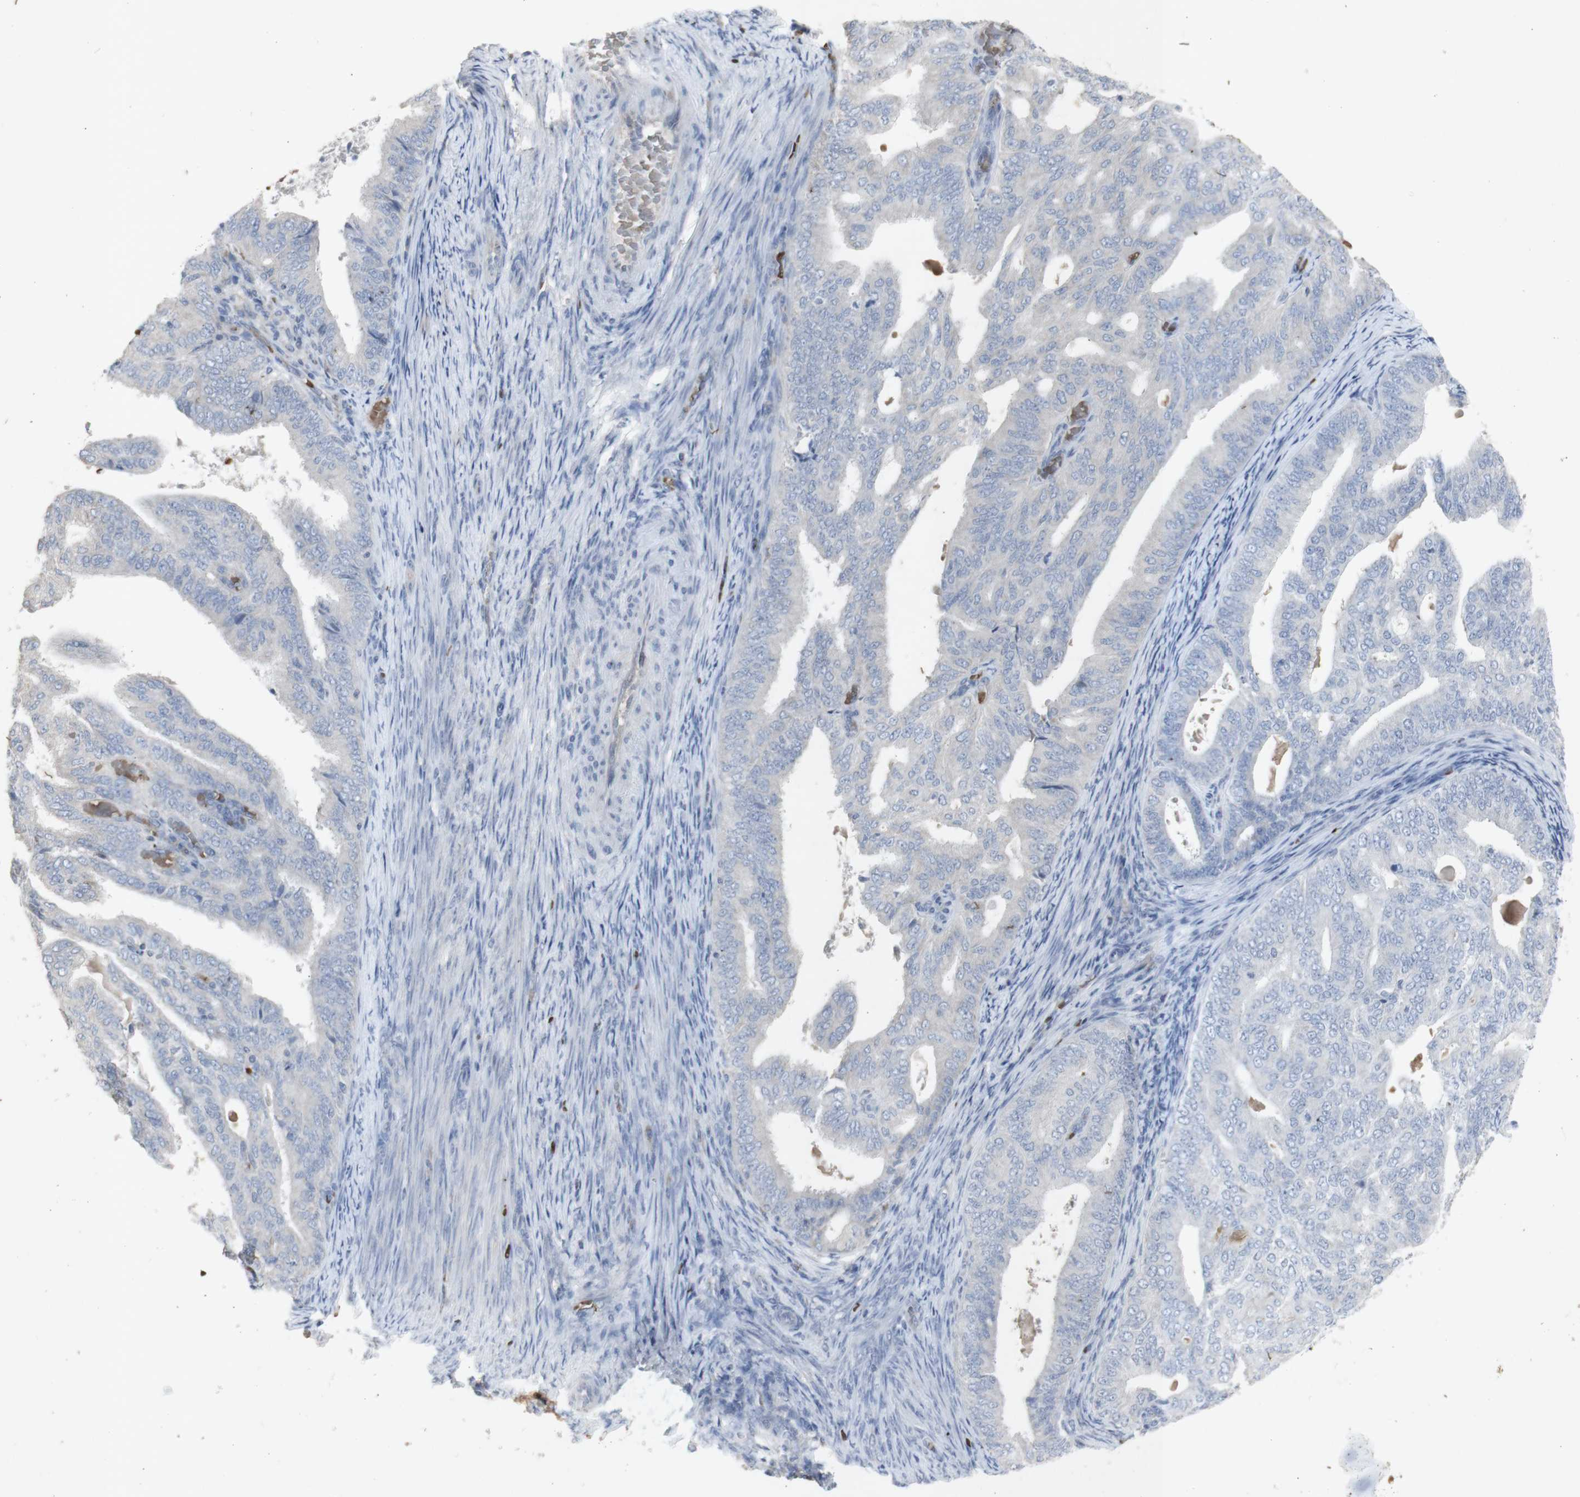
{"staining": {"intensity": "negative", "quantity": "none", "location": "none"}, "tissue": "endometrial cancer", "cell_type": "Tumor cells", "image_type": "cancer", "snomed": [{"axis": "morphology", "description": "Adenocarcinoma, NOS"}, {"axis": "topography", "description": "Endometrium"}], "caption": "Human adenocarcinoma (endometrial) stained for a protein using immunohistochemistry shows no staining in tumor cells.", "gene": "INS", "patient": {"sex": "female", "age": 58}}